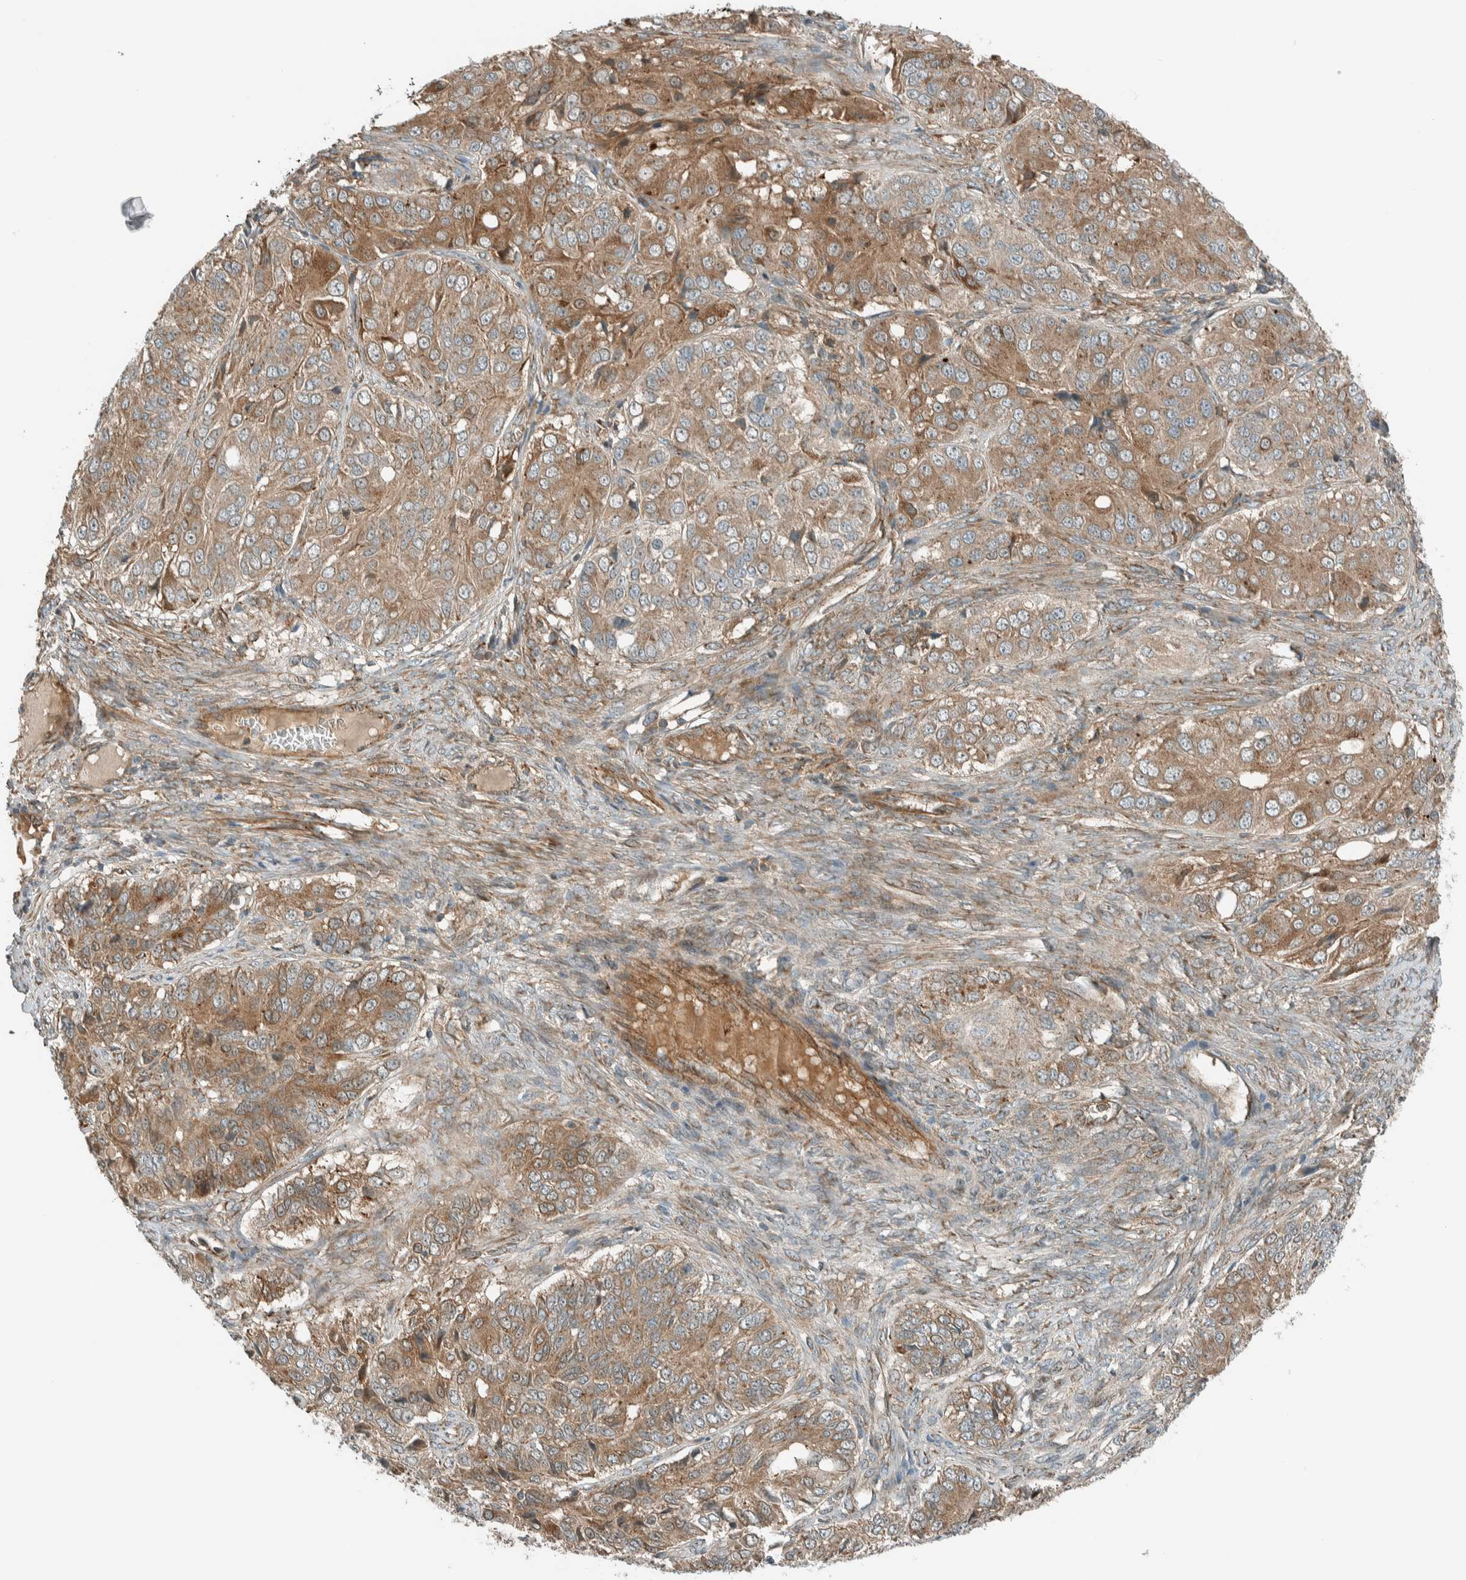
{"staining": {"intensity": "moderate", "quantity": ">75%", "location": "cytoplasmic/membranous"}, "tissue": "ovarian cancer", "cell_type": "Tumor cells", "image_type": "cancer", "snomed": [{"axis": "morphology", "description": "Carcinoma, endometroid"}, {"axis": "topography", "description": "Ovary"}], "caption": "Protein expression analysis of human ovarian cancer (endometroid carcinoma) reveals moderate cytoplasmic/membranous staining in about >75% of tumor cells.", "gene": "EXOC7", "patient": {"sex": "female", "age": 51}}